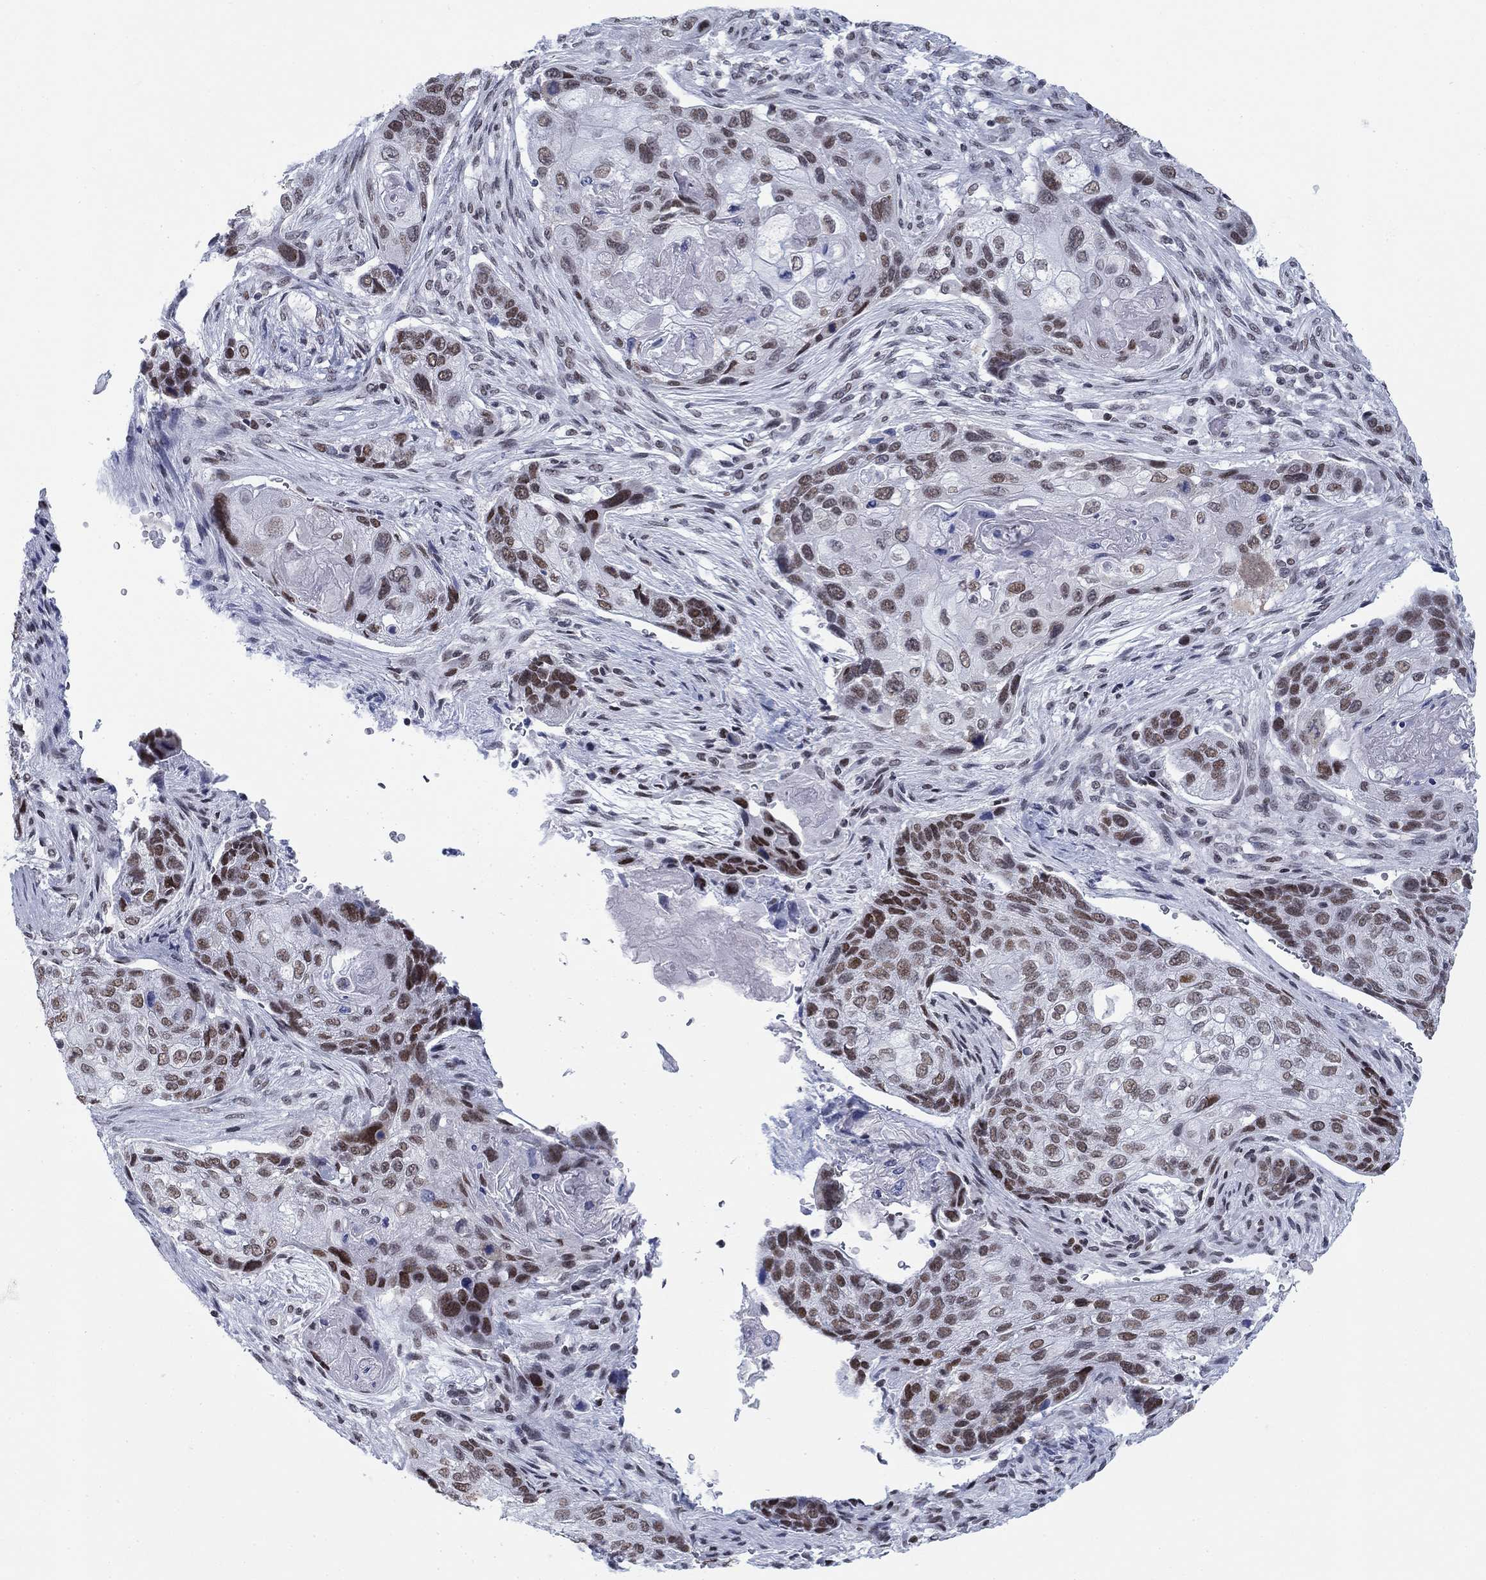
{"staining": {"intensity": "moderate", "quantity": "25%-75%", "location": "nuclear"}, "tissue": "lung cancer", "cell_type": "Tumor cells", "image_type": "cancer", "snomed": [{"axis": "morphology", "description": "Normal tissue, NOS"}, {"axis": "morphology", "description": "Squamous cell carcinoma, NOS"}, {"axis": "topography", "description": "Bronchus"}, {"axis": "topography", "description": "Lung"}], "caption": "Lung cancer (squamous cell carcinoma) stained with a brown dye reveals moderate nuclear positive staining in about 25%-75% of tumor cells.", "gene": "NPAS3", "patient": {"sex": "male", "age": 69}}